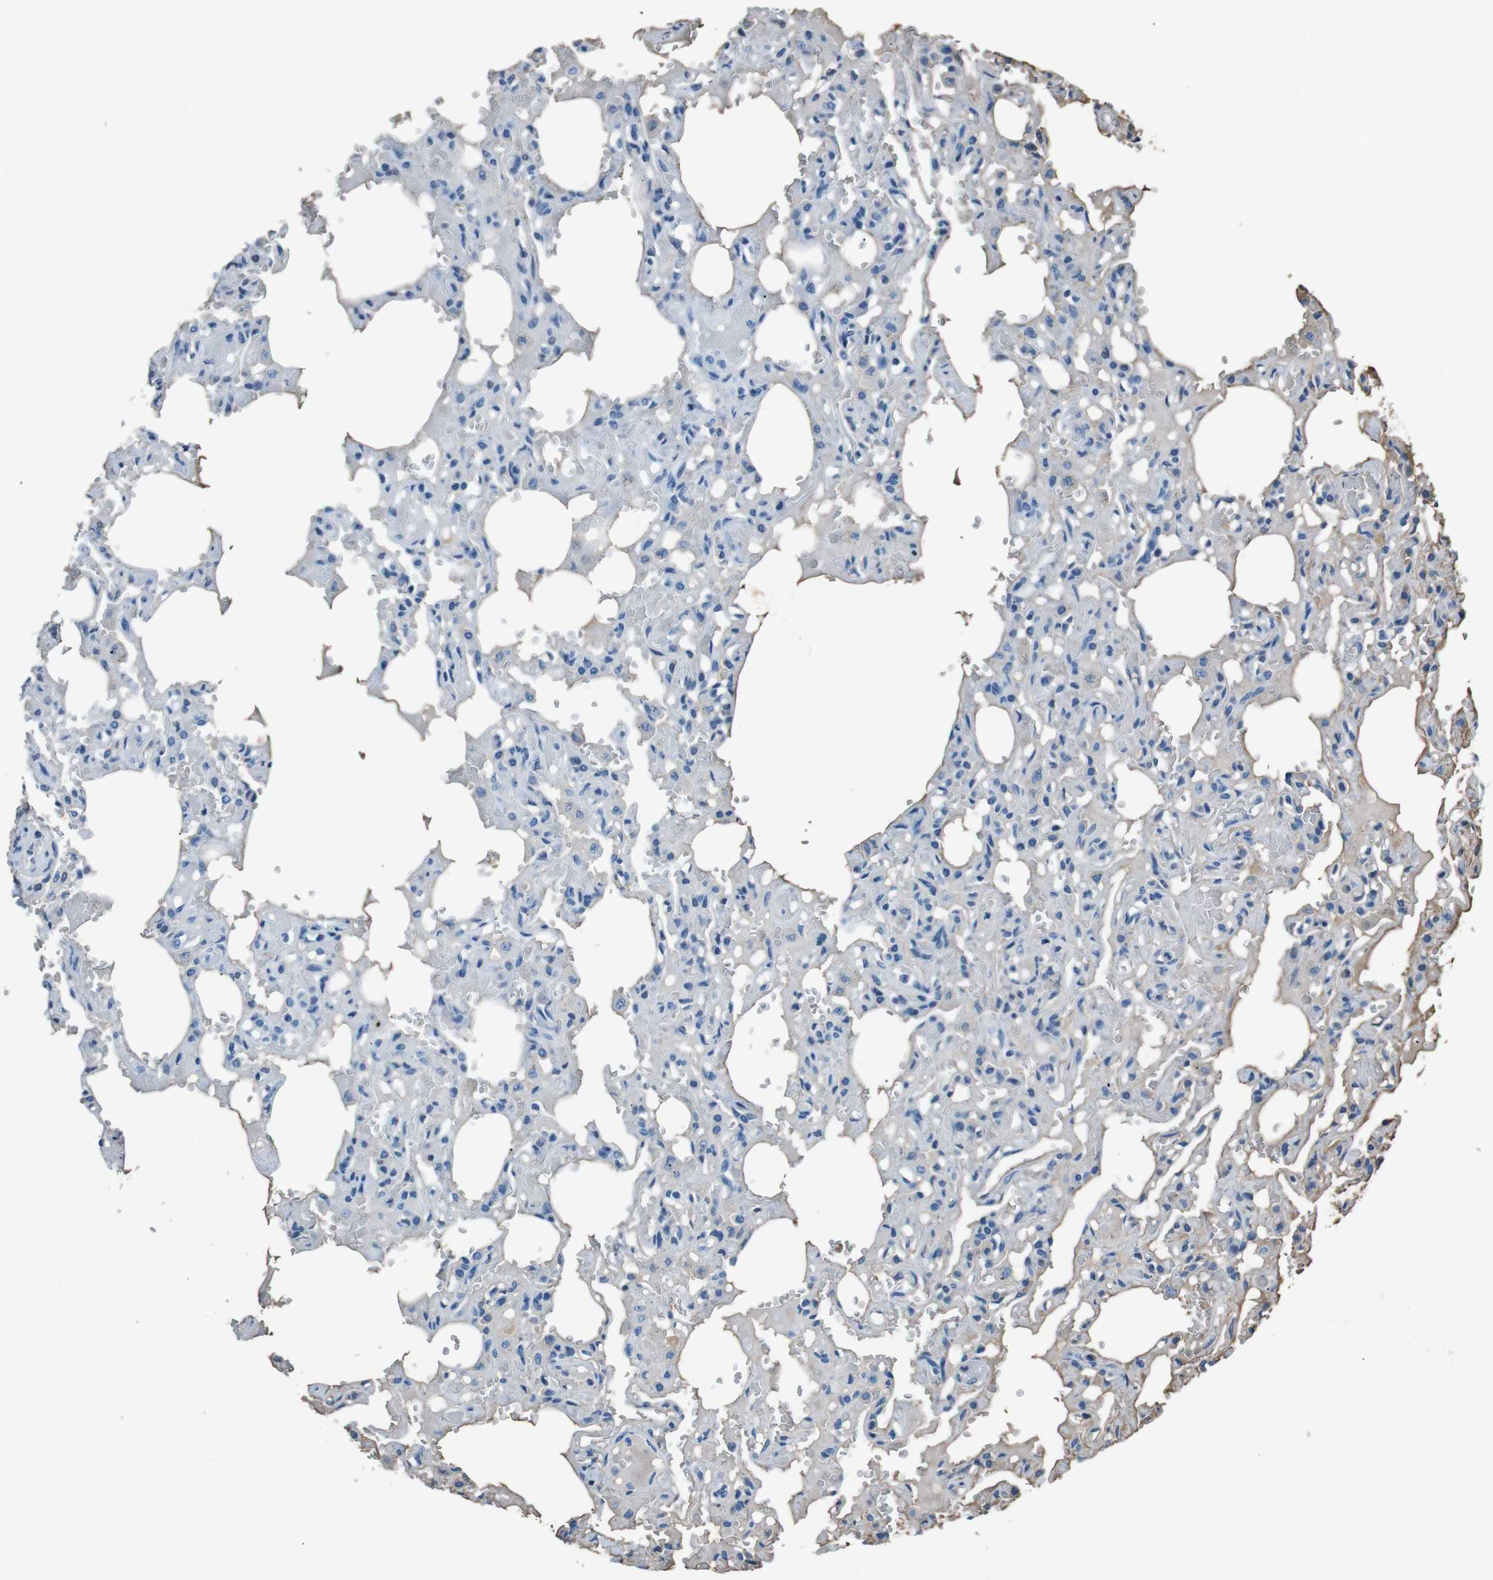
{"staining": {"intensity": "weak", "quantity": "<25%", "location": "cytoplasmic/membranous"}, "tissue": "lung", "cell_type": "Alveolar cells", "image_type": "normal", "snomed": [{"axis": "morphology", "description": "Normal tissue, NOS"}, {"axis": "topography", "description": "Lung"}], "caption": "This is an immunohistochemistry (IHC) image of benign human lung. There is no staining in alveolar cells.", "gene": "LEP", "patient": {"sex": "male", "age": 21}}